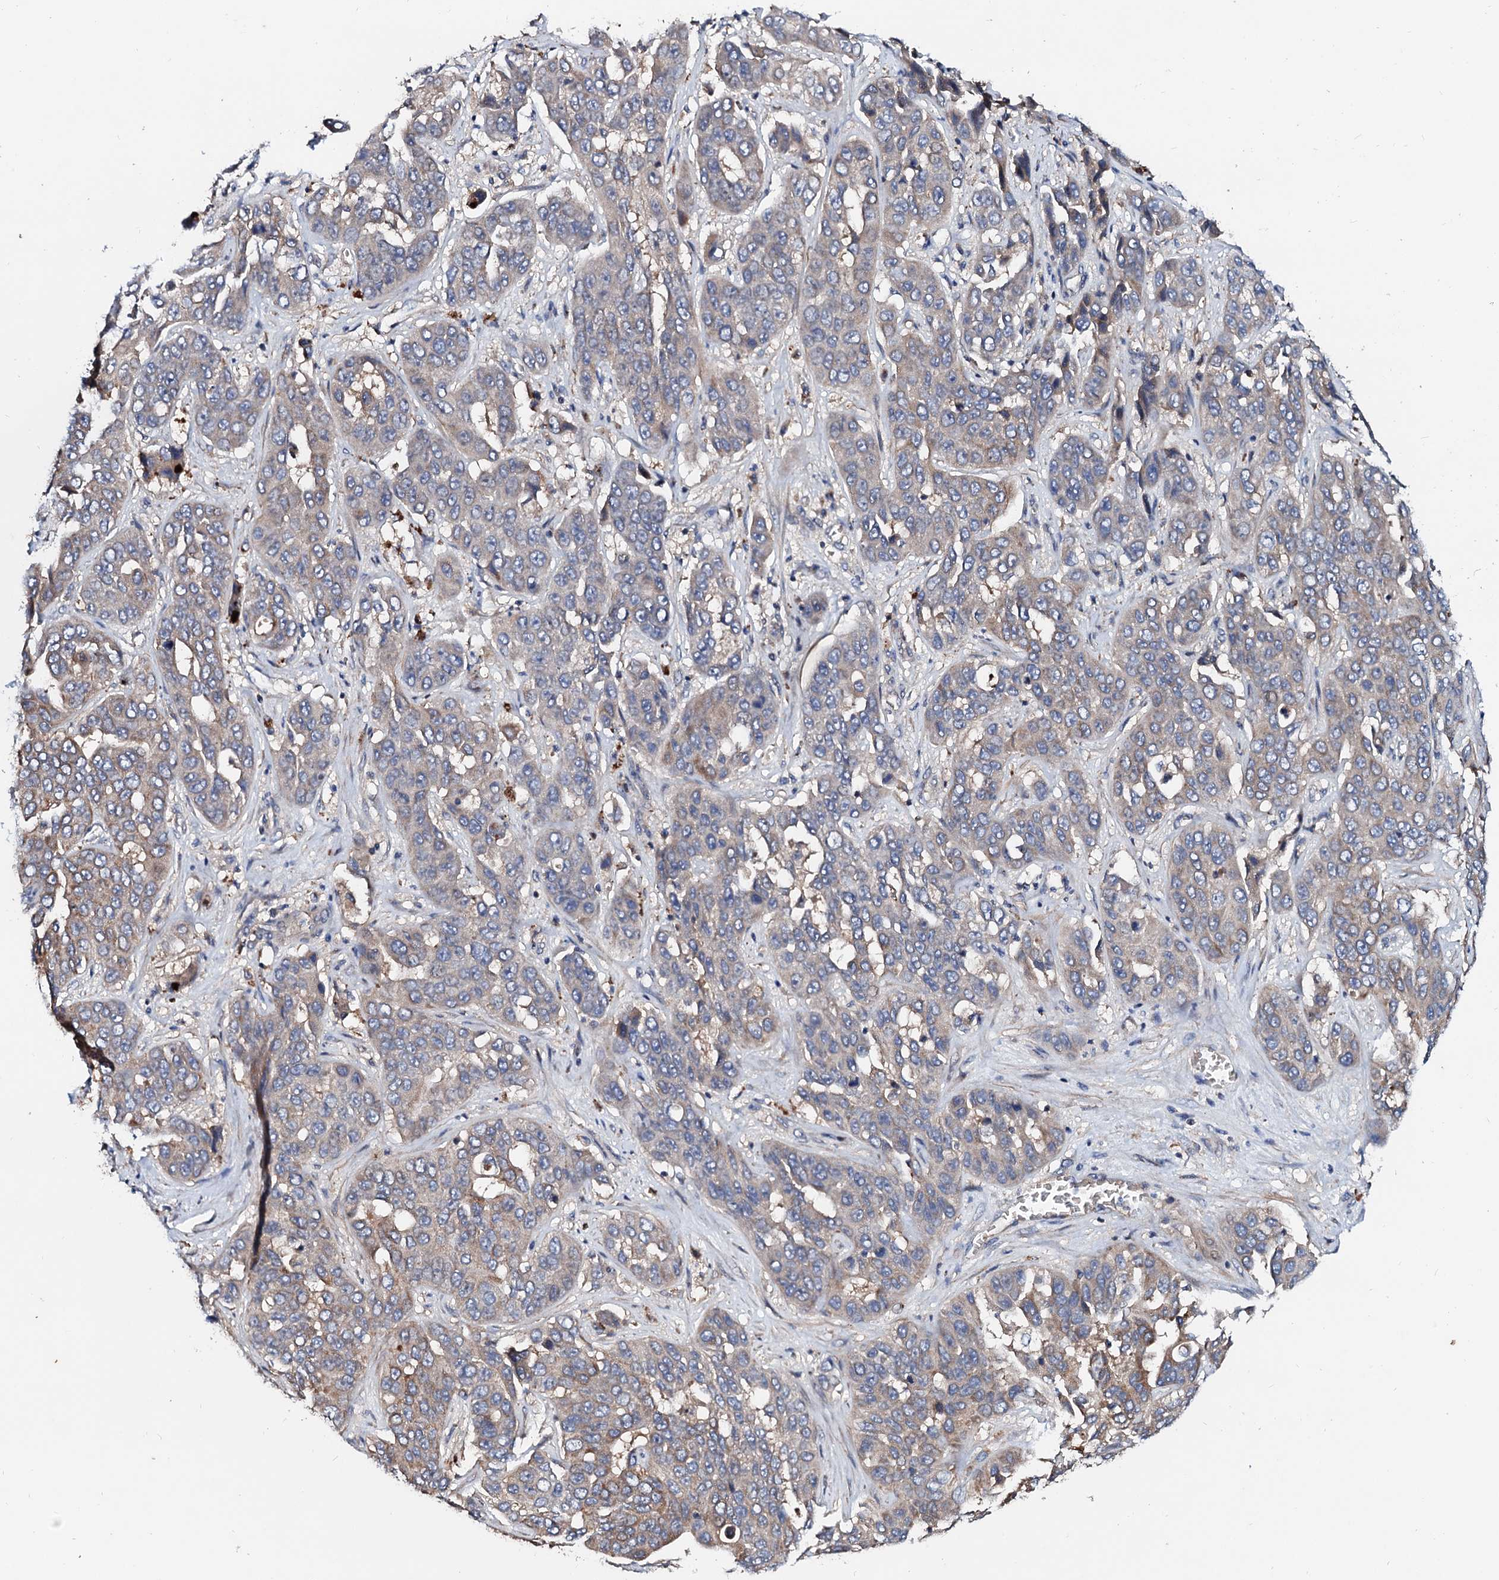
{"staining": {"intensity": "moderate", "quantity": "25%-75%", "location": "cytoplasmic/membranous"}, "tissue": "liver cancer", "cell_type": "Tumor cells", "image_type": "cancer", "snomed": [{"axis": "morphology", "description": "Cholangiocarcinoma"}, {"axis": "topography", "description": "Liver"}], "caption": "Moderate cytoplasmic/membranous protein expression is present in approximately 25%-75% of tumor cells in liver cancer.", "gene": "FIBIN", "patient": {"sex": "female", "age": 52}}